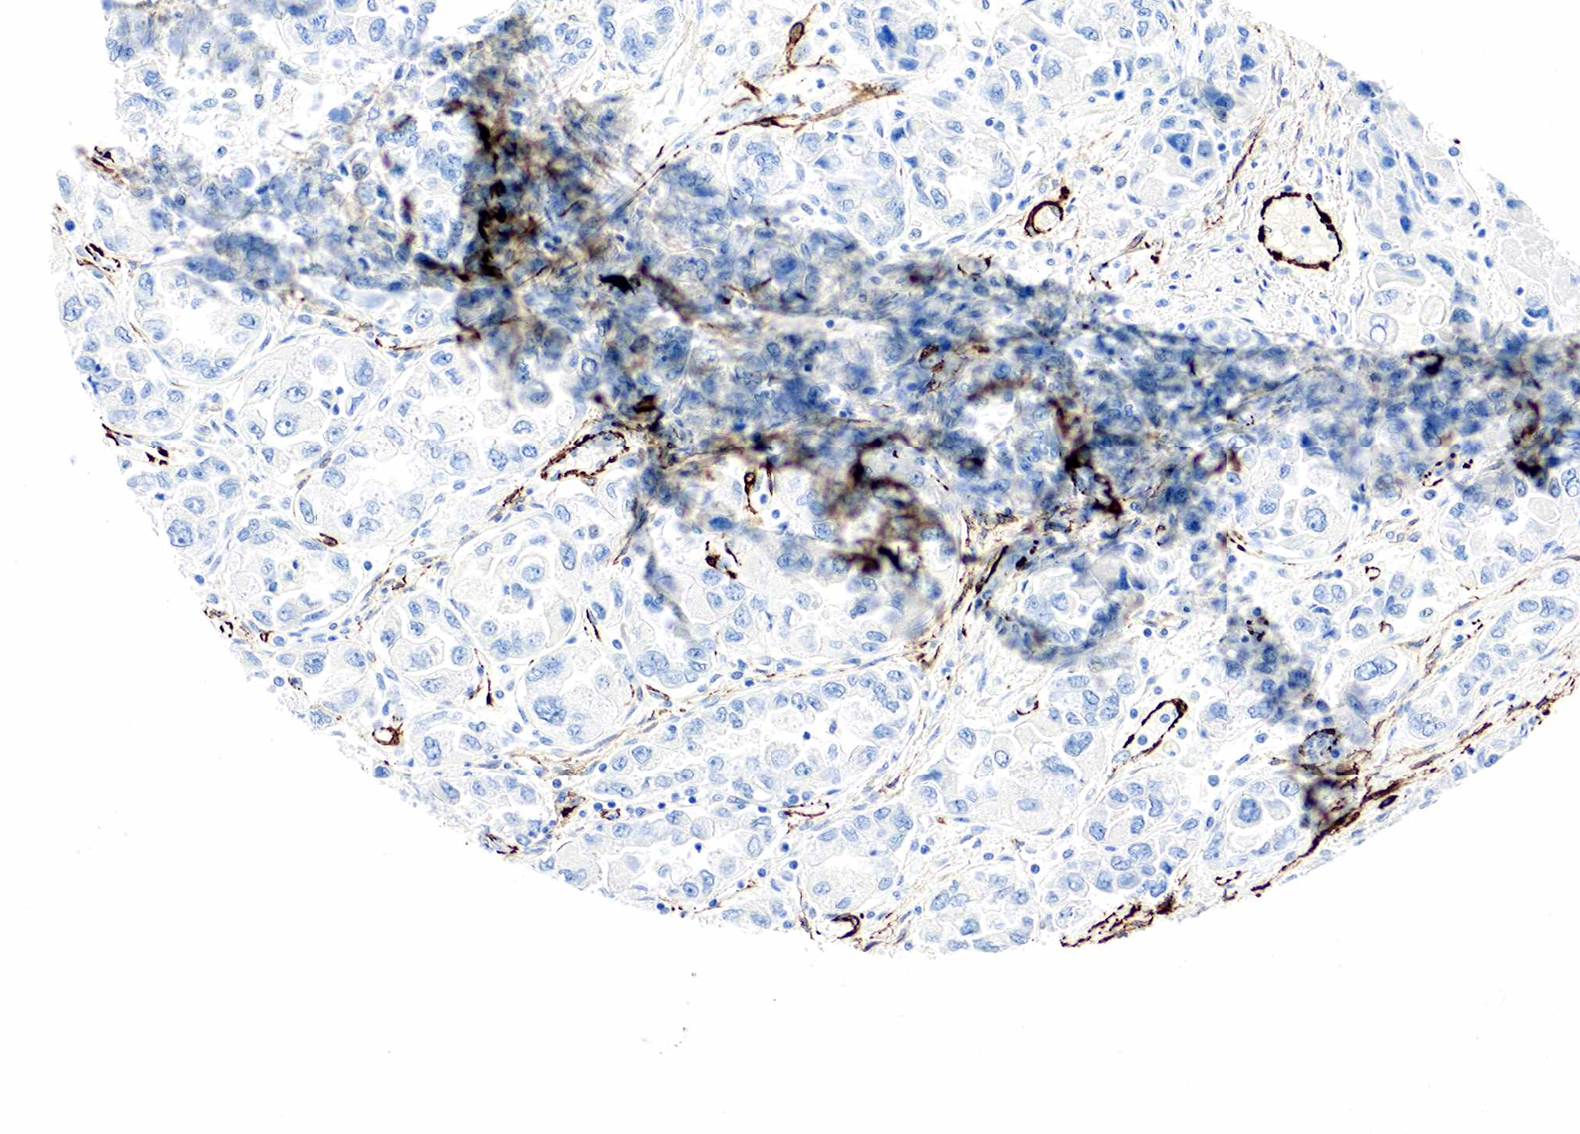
{"staining": {"intensity": "negative", "quantity": "none", "location": "none"}, "tissue": "ovarian cancer", "cell_type": "Tumor cells", "image_type": "cancer", "snomed": [{"axis": "morphology", "description": "Cystadenocarcinoma, serous, NOS"}, {"axis": "topography", "description": "Ovary"}], "caption": "The micrograph exhibits no staining of tumor cells in ovarian cancer.", "gene": "ACTA1", "patient": {"sex": "female", "age": 84}}